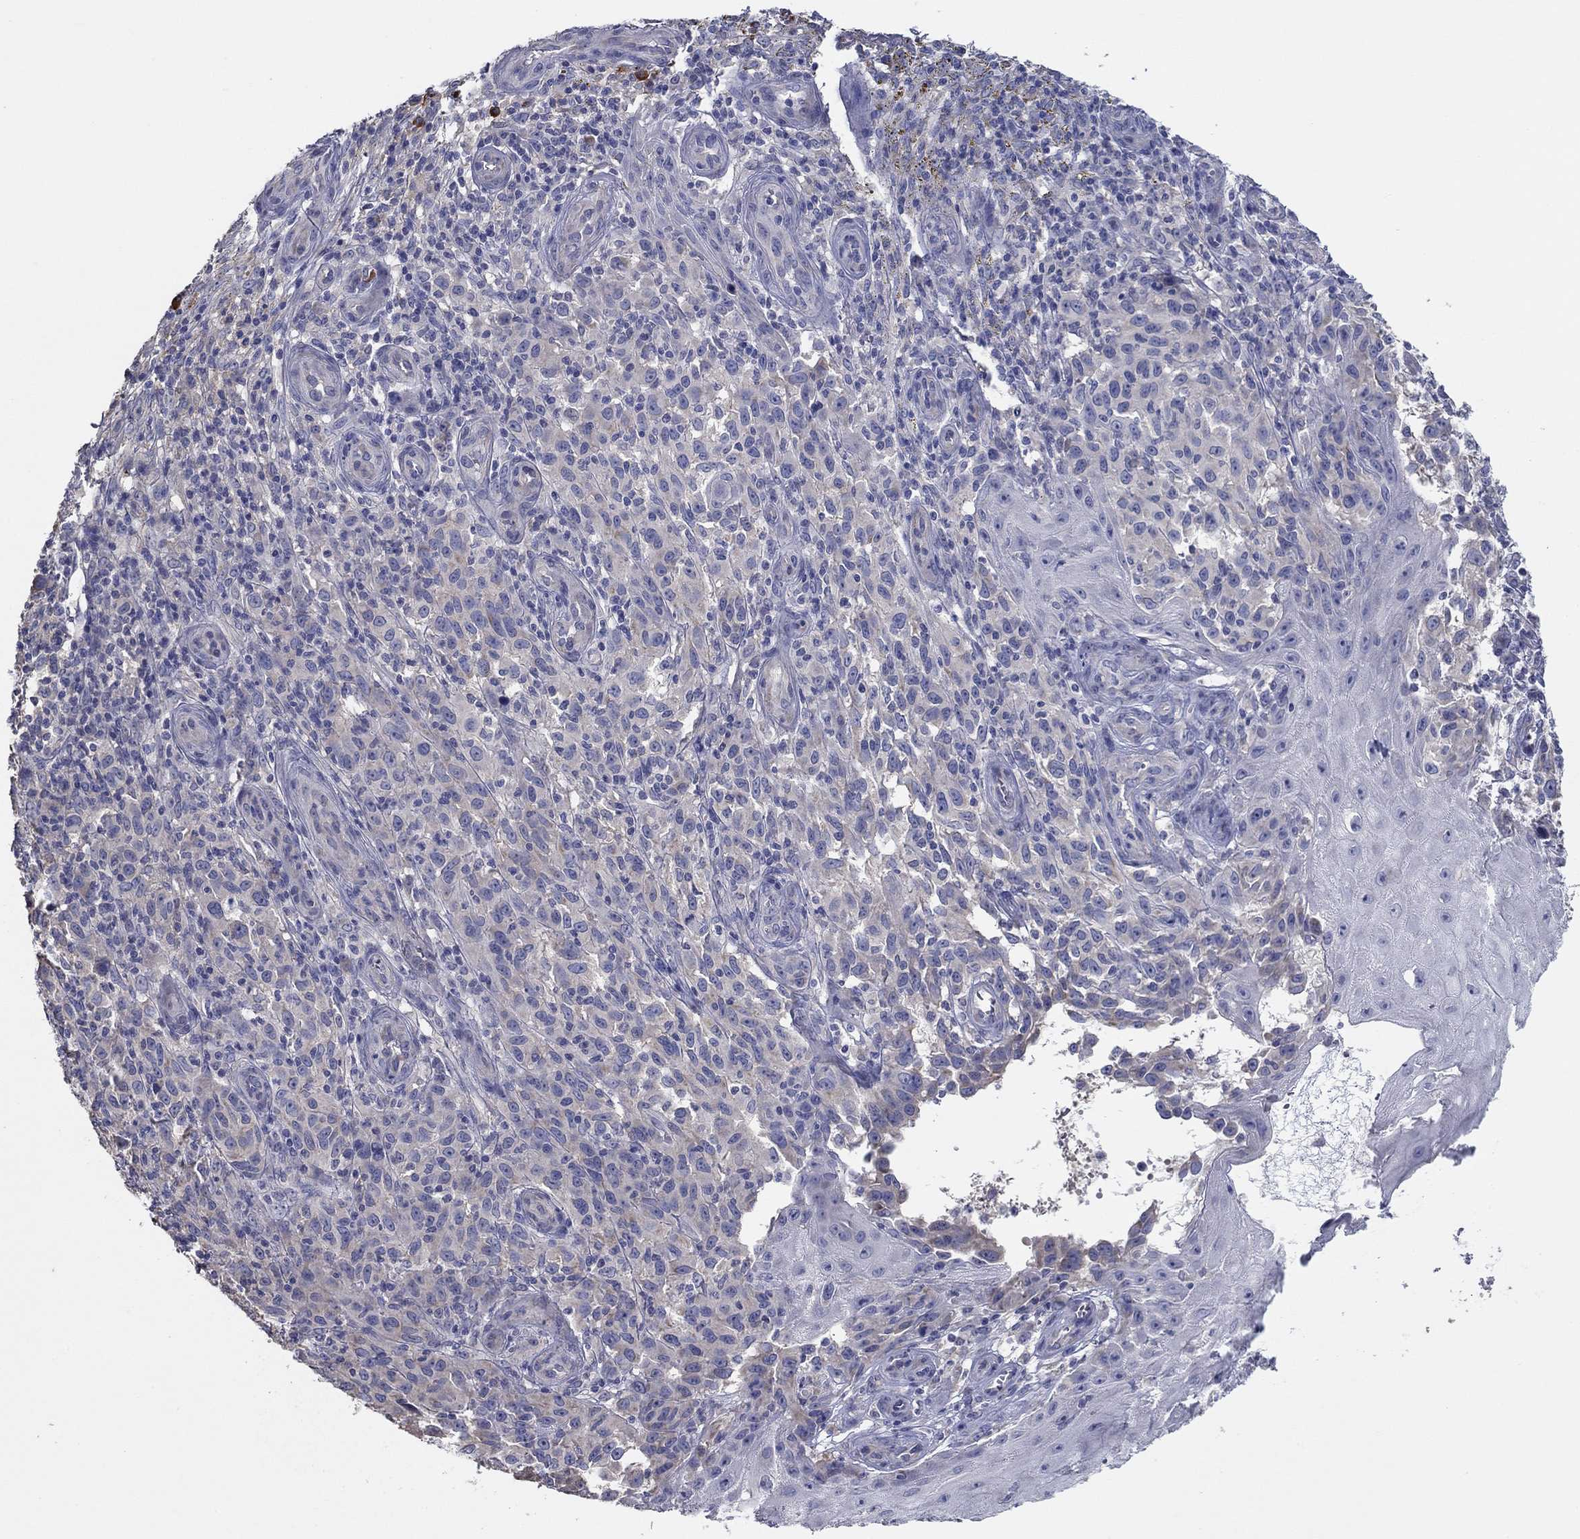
{"staining": {"intensity": "negative", "quantity": "none", "location": "none"}, "tissue": "melanoma", "cell_type": "Tumor cells", "image_type": "cancer", "snomed": [{"axis": "morphology", "description": "Malignant melanoma, NOS"}, {"axis": "topography", "description": "Skin"}], "caption": "Immunohistochemistry photomicrograph of neoplastic tissue: malignant melanoma stained with DAB (3,3'-diaminobenzidine) shows no significant protein staining in tumor cells.", "gene": "DOCK3", "patient": {"sex": "female", "age": 53}}